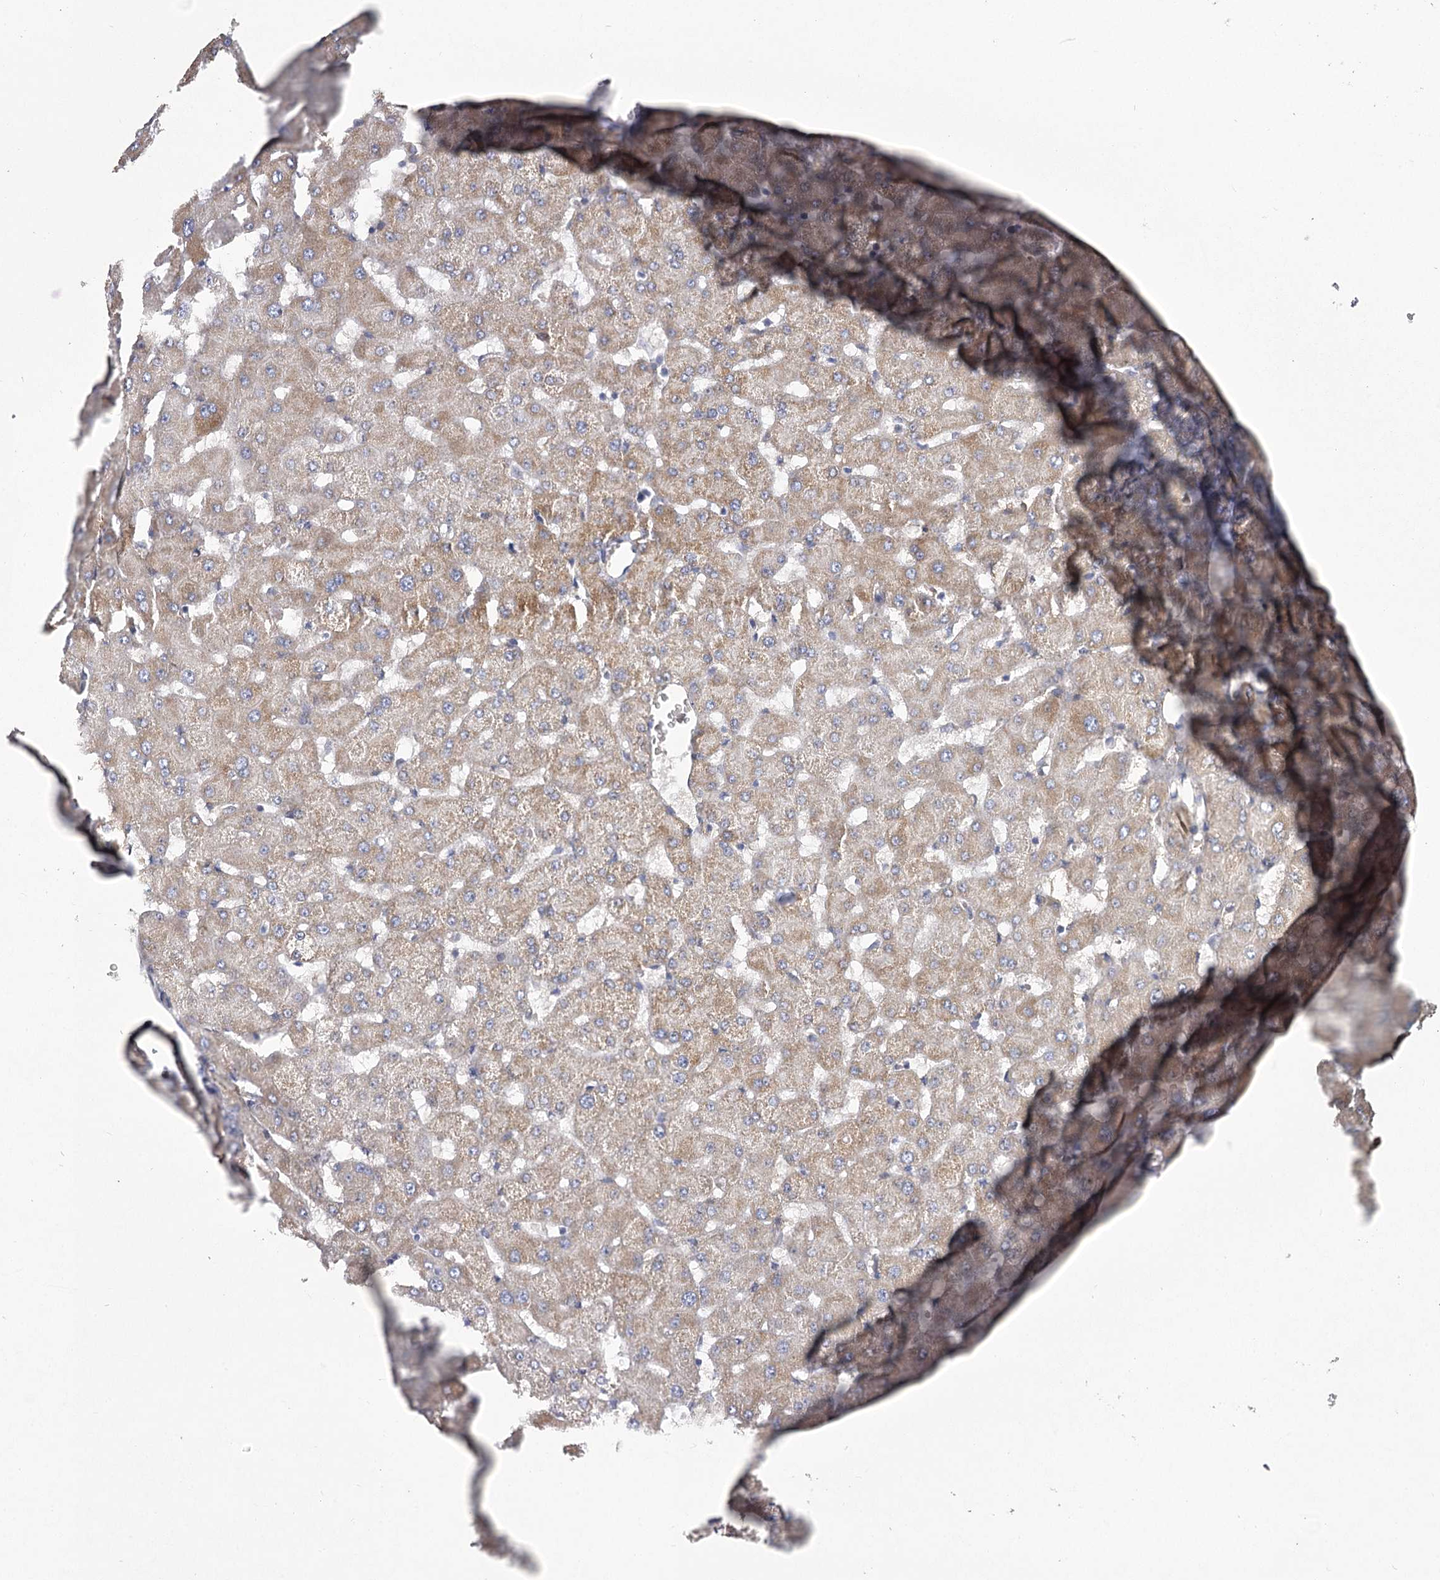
{"staining": {"intensity": "negative", "quantity": "none", "location": "none"}, "tissue": "liver", "cell_type": "Cholangiocytes", "image_type": "normal", "snomed": [{"axis": "morphology", "description": "Normal tissue, NOS"}, {"axis": "topography", "description": "Liver"}], "caption": "A high-resolution photomicrograph shows immunohistochemistry staining of unremarkable liver, which exhibits no significant positivity in cholangiocytes.", "gene": "RMDN2", "patient": {"sex": "female", "age": 63}}